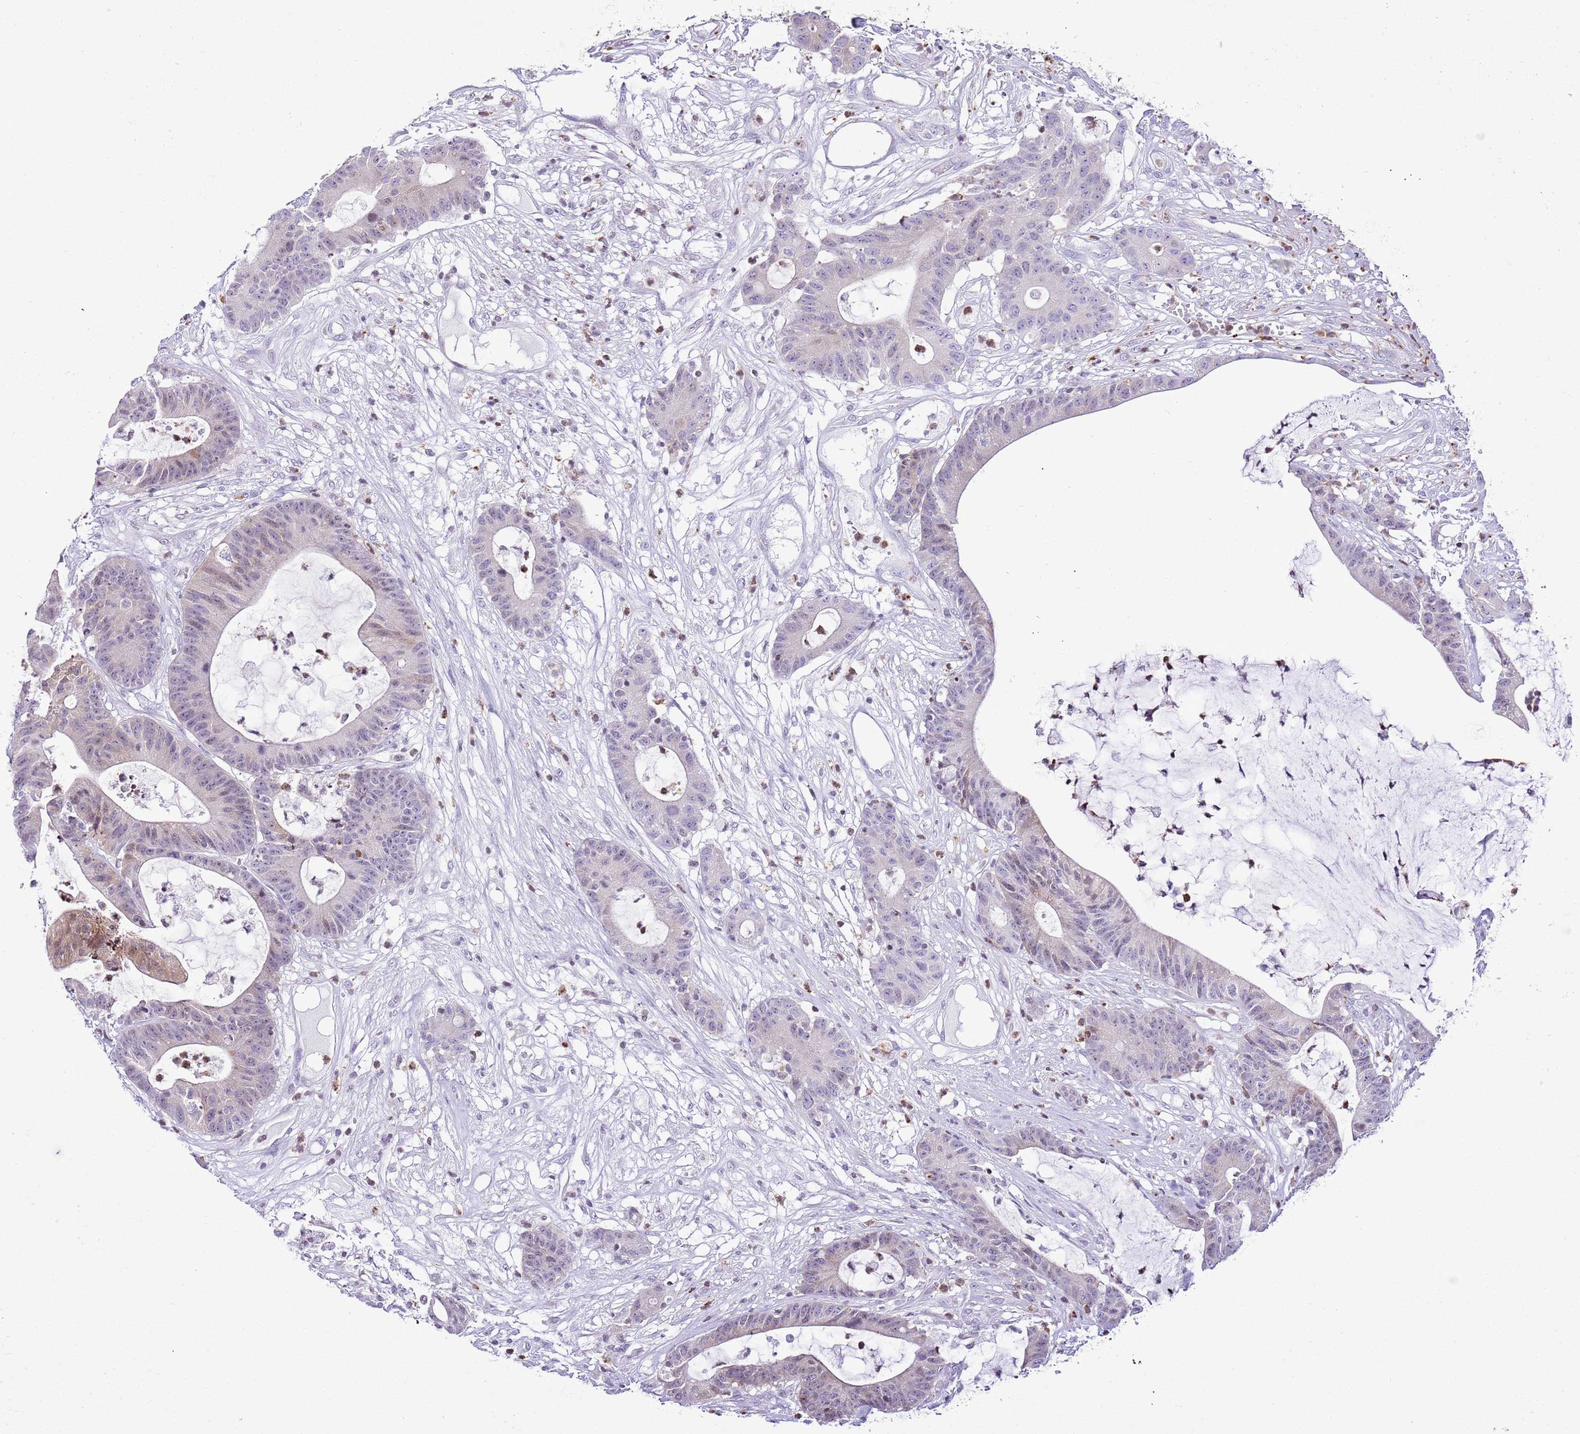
{"staining": {"intensity": "moderate", "quantity": "<25%", "location": "cytoplasmic/membranous,nuclear"}, "tissue": "colorectal cancer", "cell_type": "Tumor cells", "image_type": "cancer", "snomed": [{"axis": "morphology", "description": "Adenocarcinoma, NOS"}, {"axis": "topography", "description": "Colon"}], "caption": "IHC (DAB (3,3'-diaminobenzidine)) staining of human colorectal adenocarcinoma shows moderate cytoplasmic/membranous and nuclear protein staining in about <25% of tumor cells. The protein is stained brown, and the nuclei are stained in blue (DAB IHC with brightfield microscopy, high magnification).", "gene": "PRR15", "patient": {"sex": "female", "age": 84}}